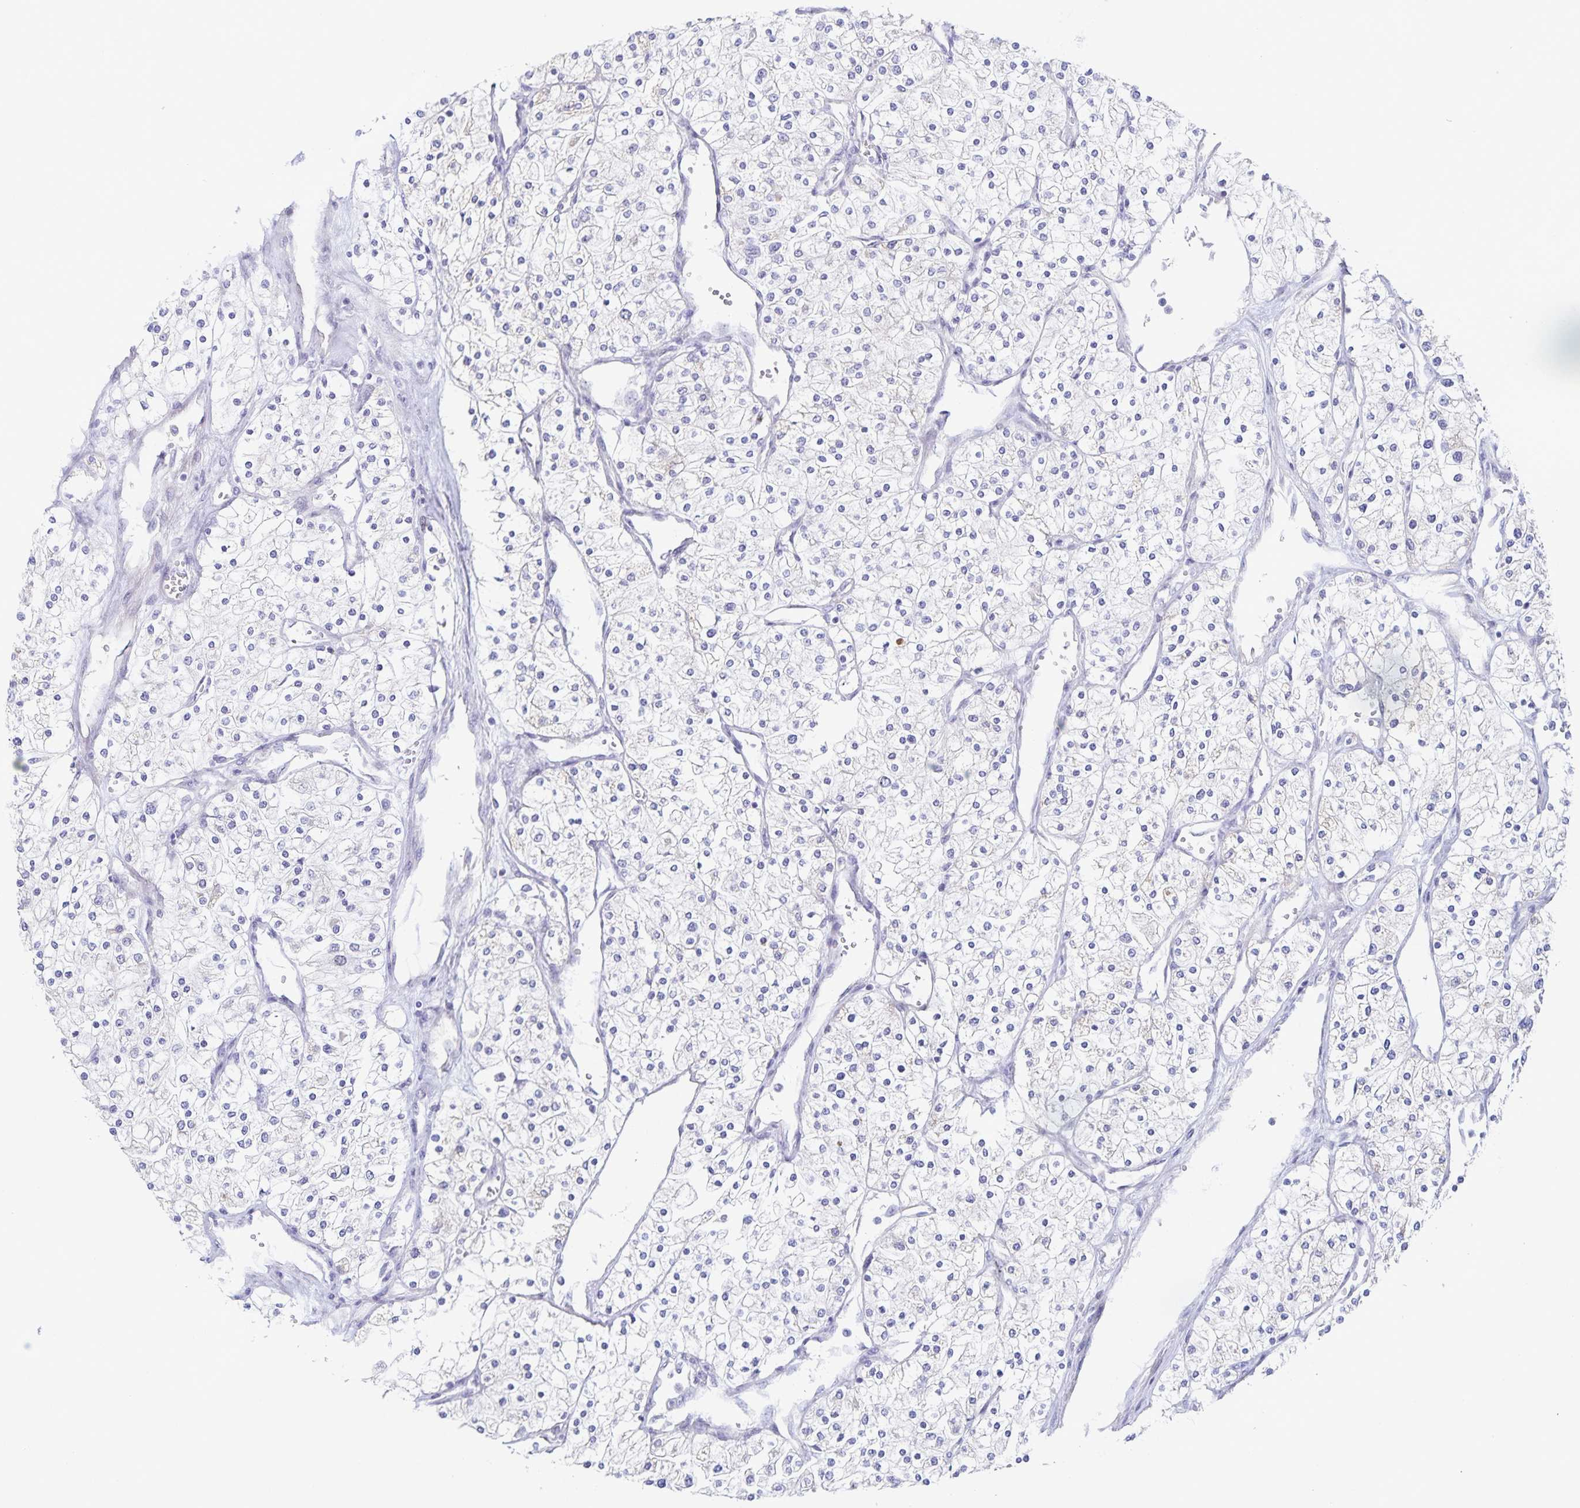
{"staining": {"intensity": "negative", "quantity": "none", "location": "none"}, "tissue": "renal cancer", "cell_type": "Tumor cells", "image_type": "cancer", "snomed": [{"axis": "morphology", "description": "Adenocarcinoma, NOS"}, {"axis": "topography", "description": "Kidney"}], "caption": "Human adenocarcinoma (renal) stained for a protein using immunohistochemistry (IHC) reveals no positivity in tumor cells.", "gene": "CENPH", "patient": {"sex": "male", "age": 80}}